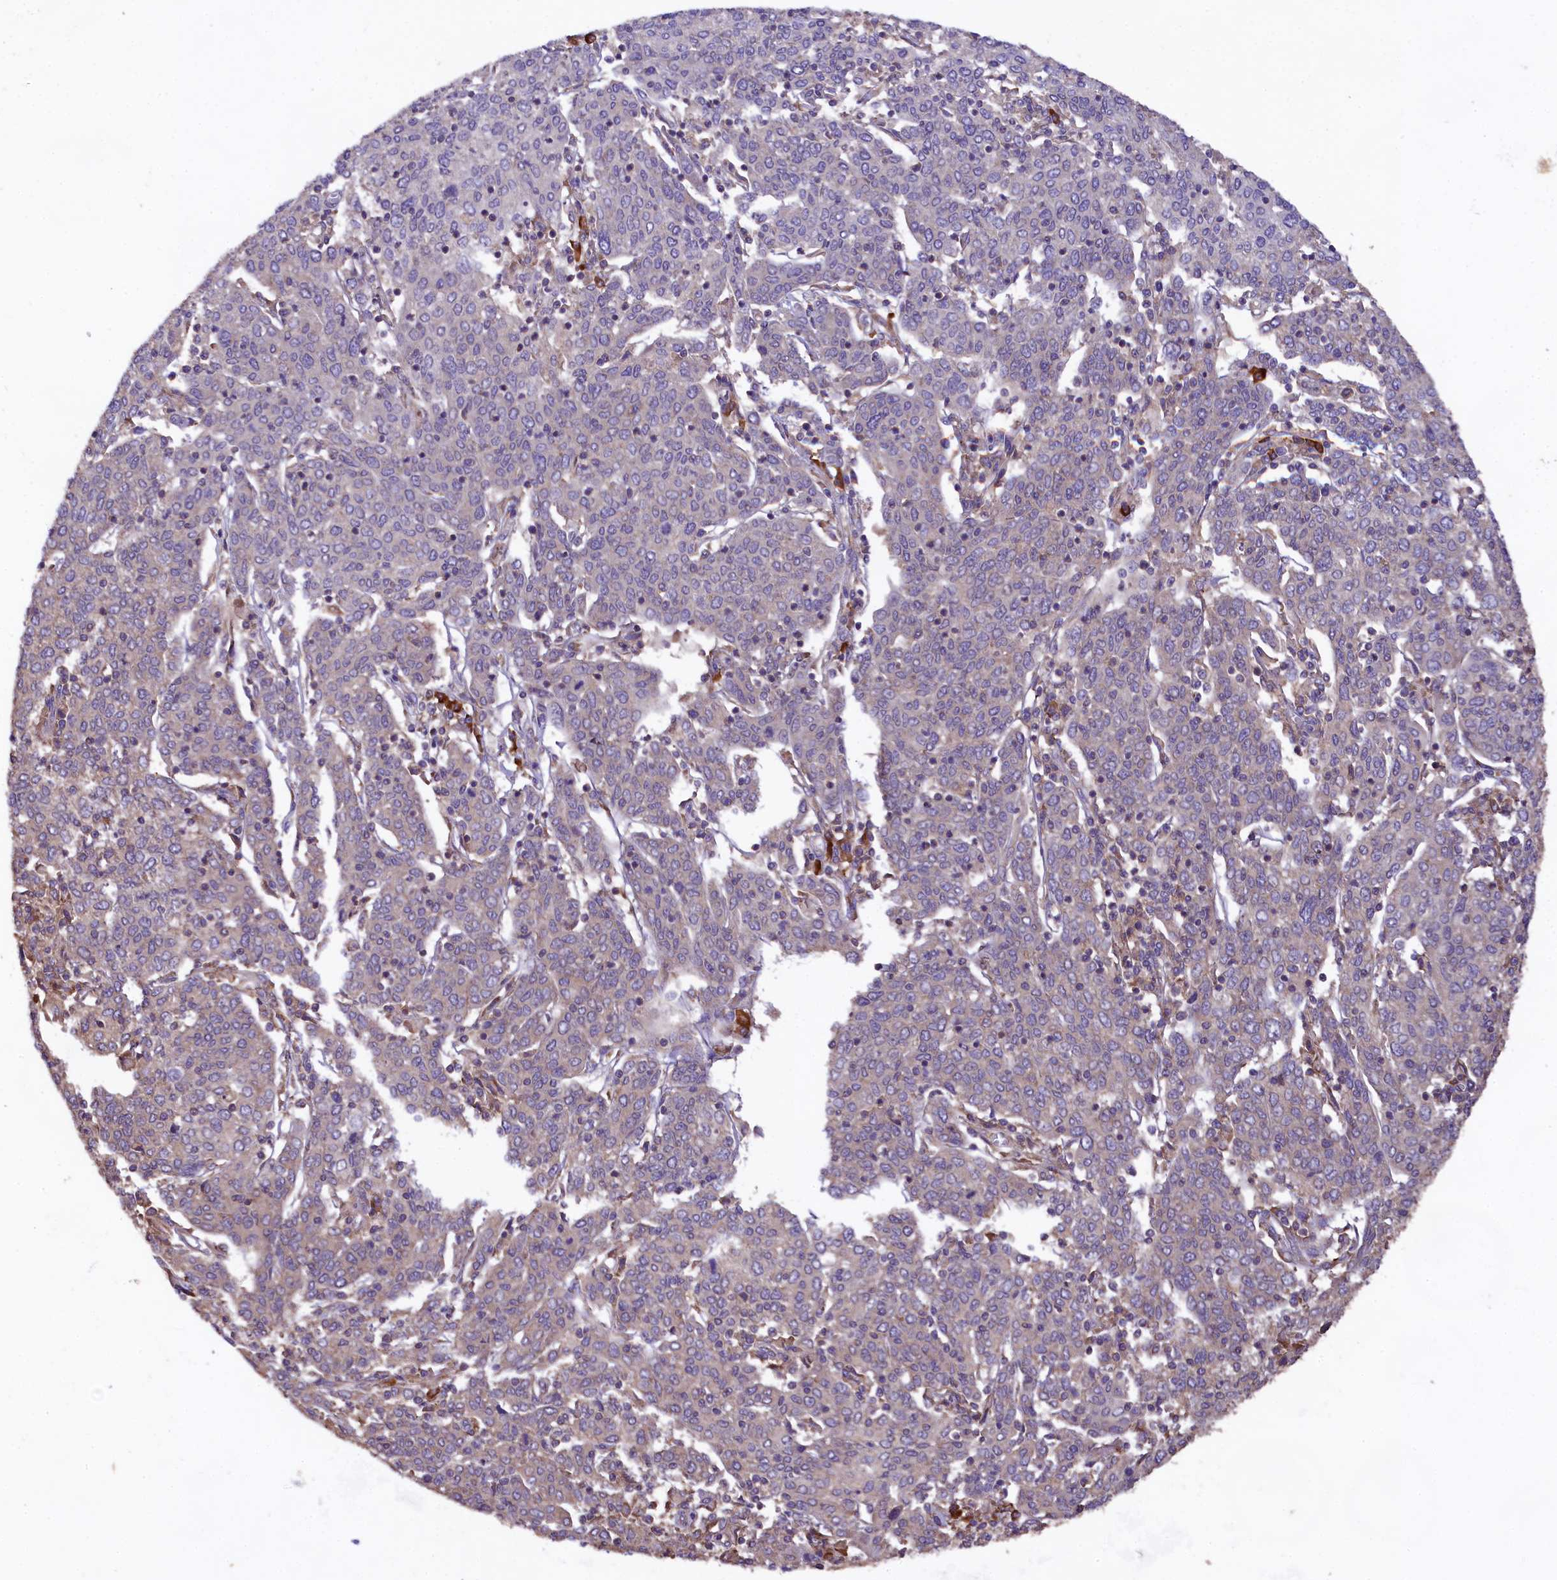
{"staining": {"intensity": "negative", "quantity": "none", "location": "none"}, "tissue": "cervical cancer", "cell_type": "Tumor cells", "image_type": "cancer", "snomed": [{"axis": "morphology", "description": "Squamous cell carcinoma, NOS"}, {"axis": "topography", "description": "Cervix"}], "caption": "An image of squamous cell carcinoma (cervical) stained for a protein displays no brown staining in tumor cells.", "gene": "ENKD1", "patient": {"sex": "female", "age": 67}}